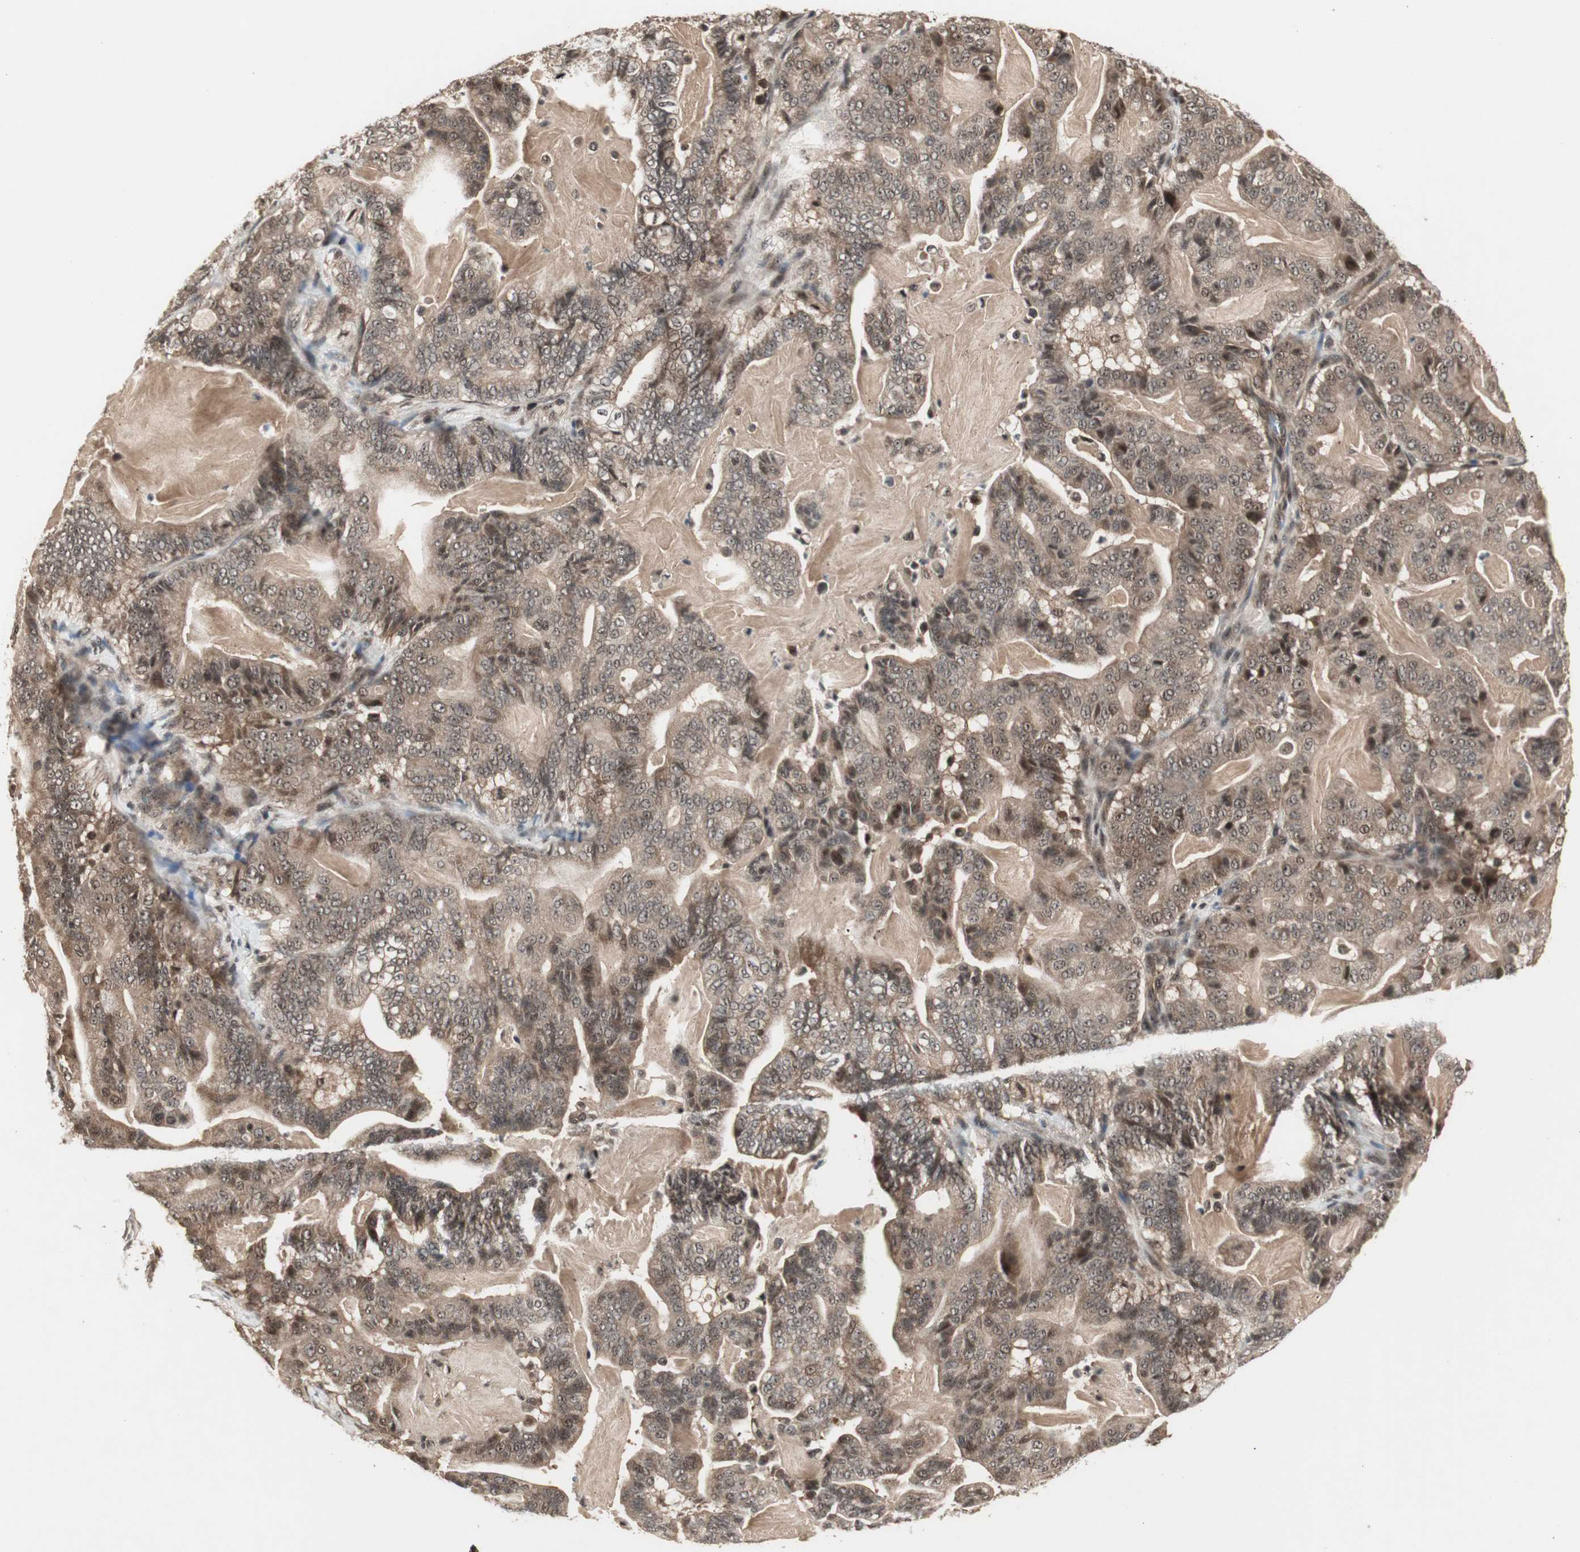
{"staining": {"intensity": "moderate", "quantity": ">75%", "location": "cytoplasmic/membranous,nuclear"}, "tissue": "pancreatic cancer", "cell_type": "Tumor cells", "image_type": "cancer", "snomed": [{"axis": "morphology", "description": "Adenocarcinoma, NOS"}, {"axis": "topography", "description": "Pancreas"}], "caption": "Immunohistochemistry (IHC) image of neoplastic tissue: human pancreatic cancer (adenocarcinoma) stained using IHC shows medium levels of moderate protein expression localized specifically in the cytoplasmic/membranous and nuclear of tumor cells, appearing as a cytoplasmic/membranous and nuclear brown color.", "gene": "CSNK2B", "patient": {"sex": "male", "age": 63}}